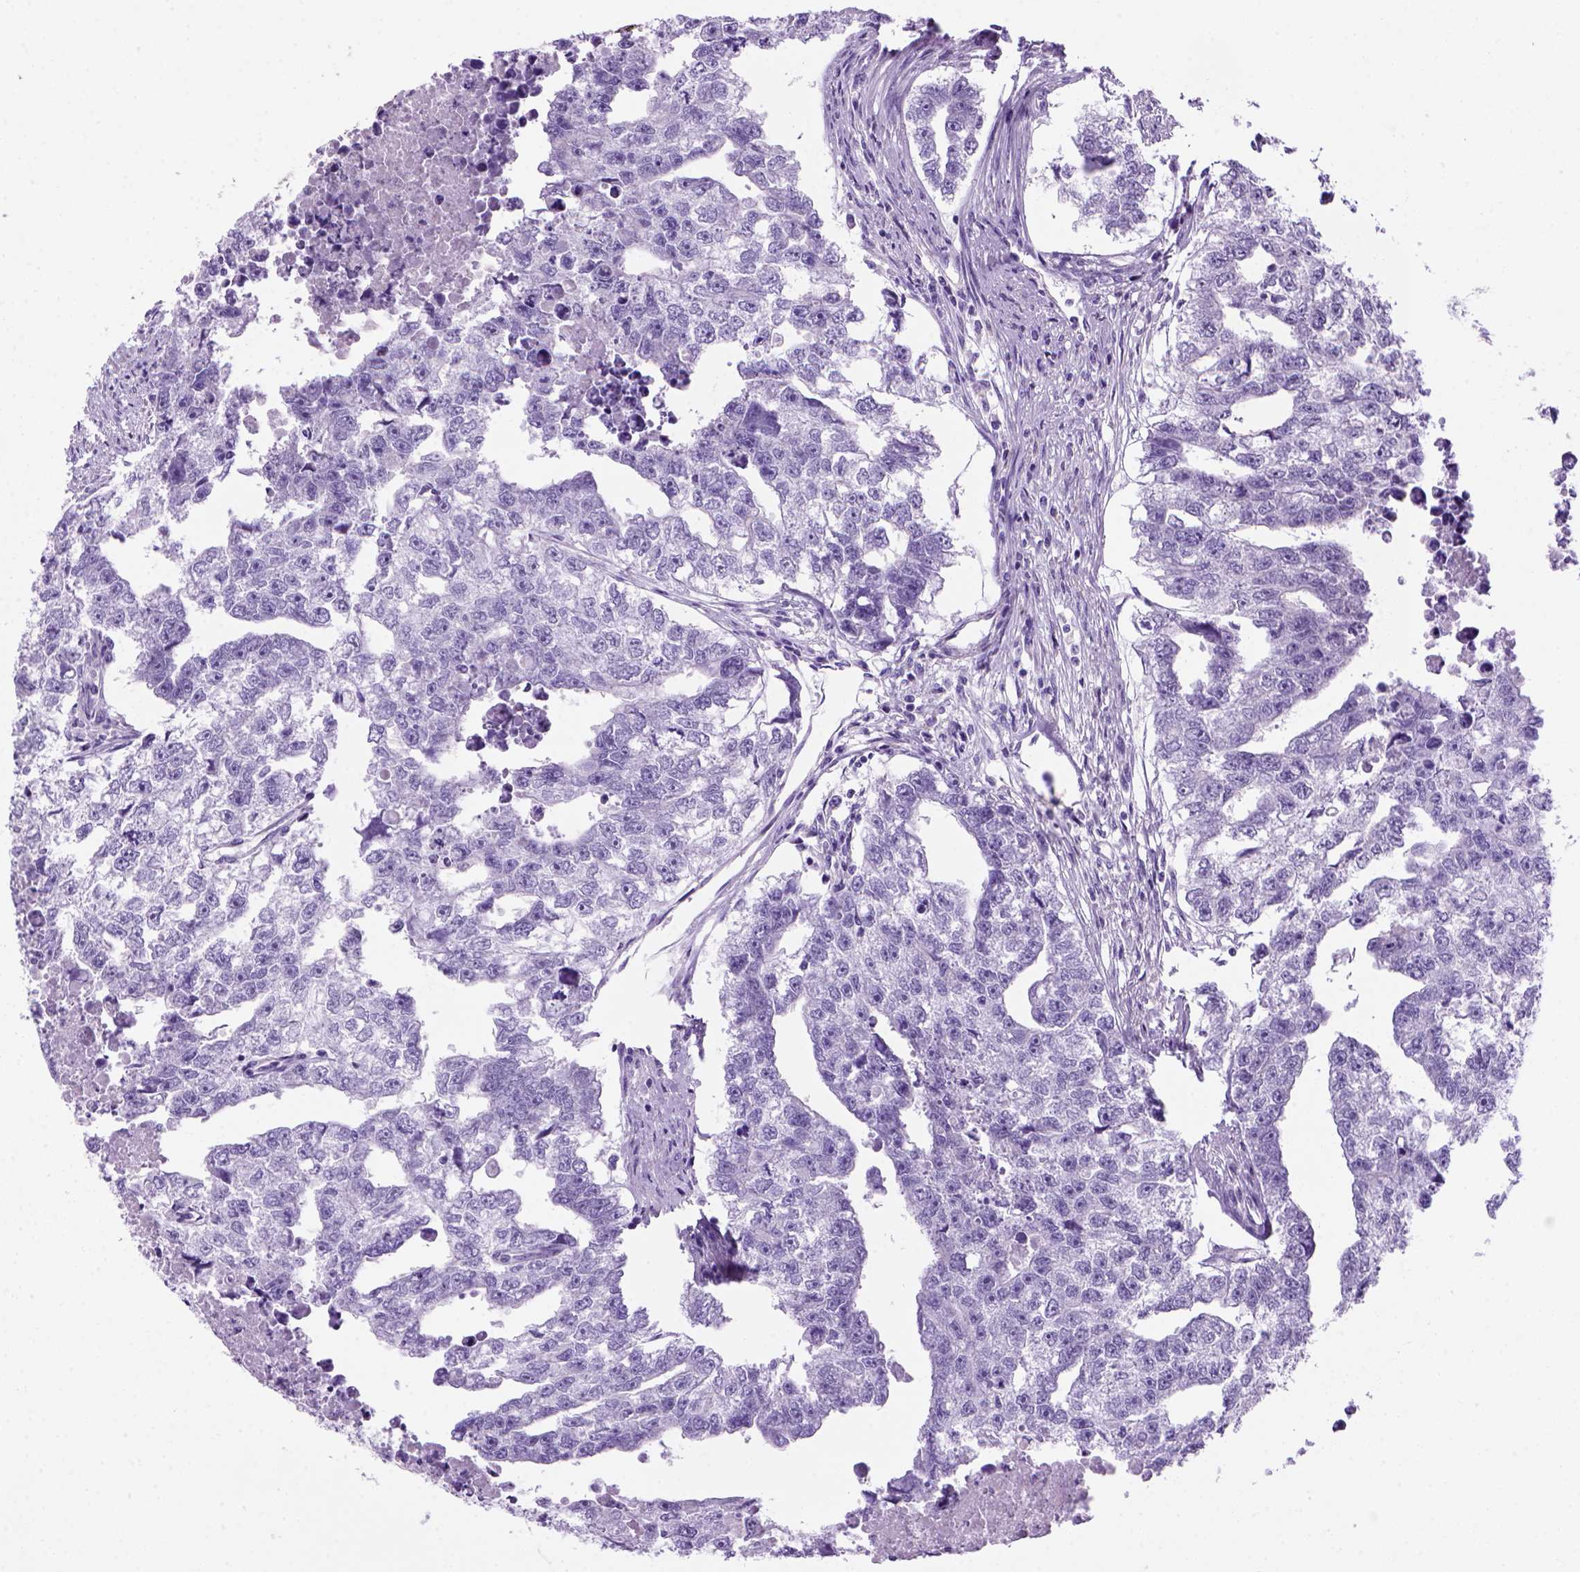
{"staining": {"intensity": "negative", "quantity": "none", "location": "none"}, "tissue": "testis cancer", "cell_type": "Tumor cells", "image_type": "cancer", "snomed": [{"axis": "morphology", "description": "Carcinoma, Embryonal, NOS"}, {"axis": "morphology", "description": "Teratoma, malignant, NOS"}, {"axis": "topography", "description": "Testis"}], "caption": "IHC of human testis embryonal carcinoma shows no positivity in tumor cells.", "gene": "ARHGEF33", "patient": {"sex": "male", "age": 44}}